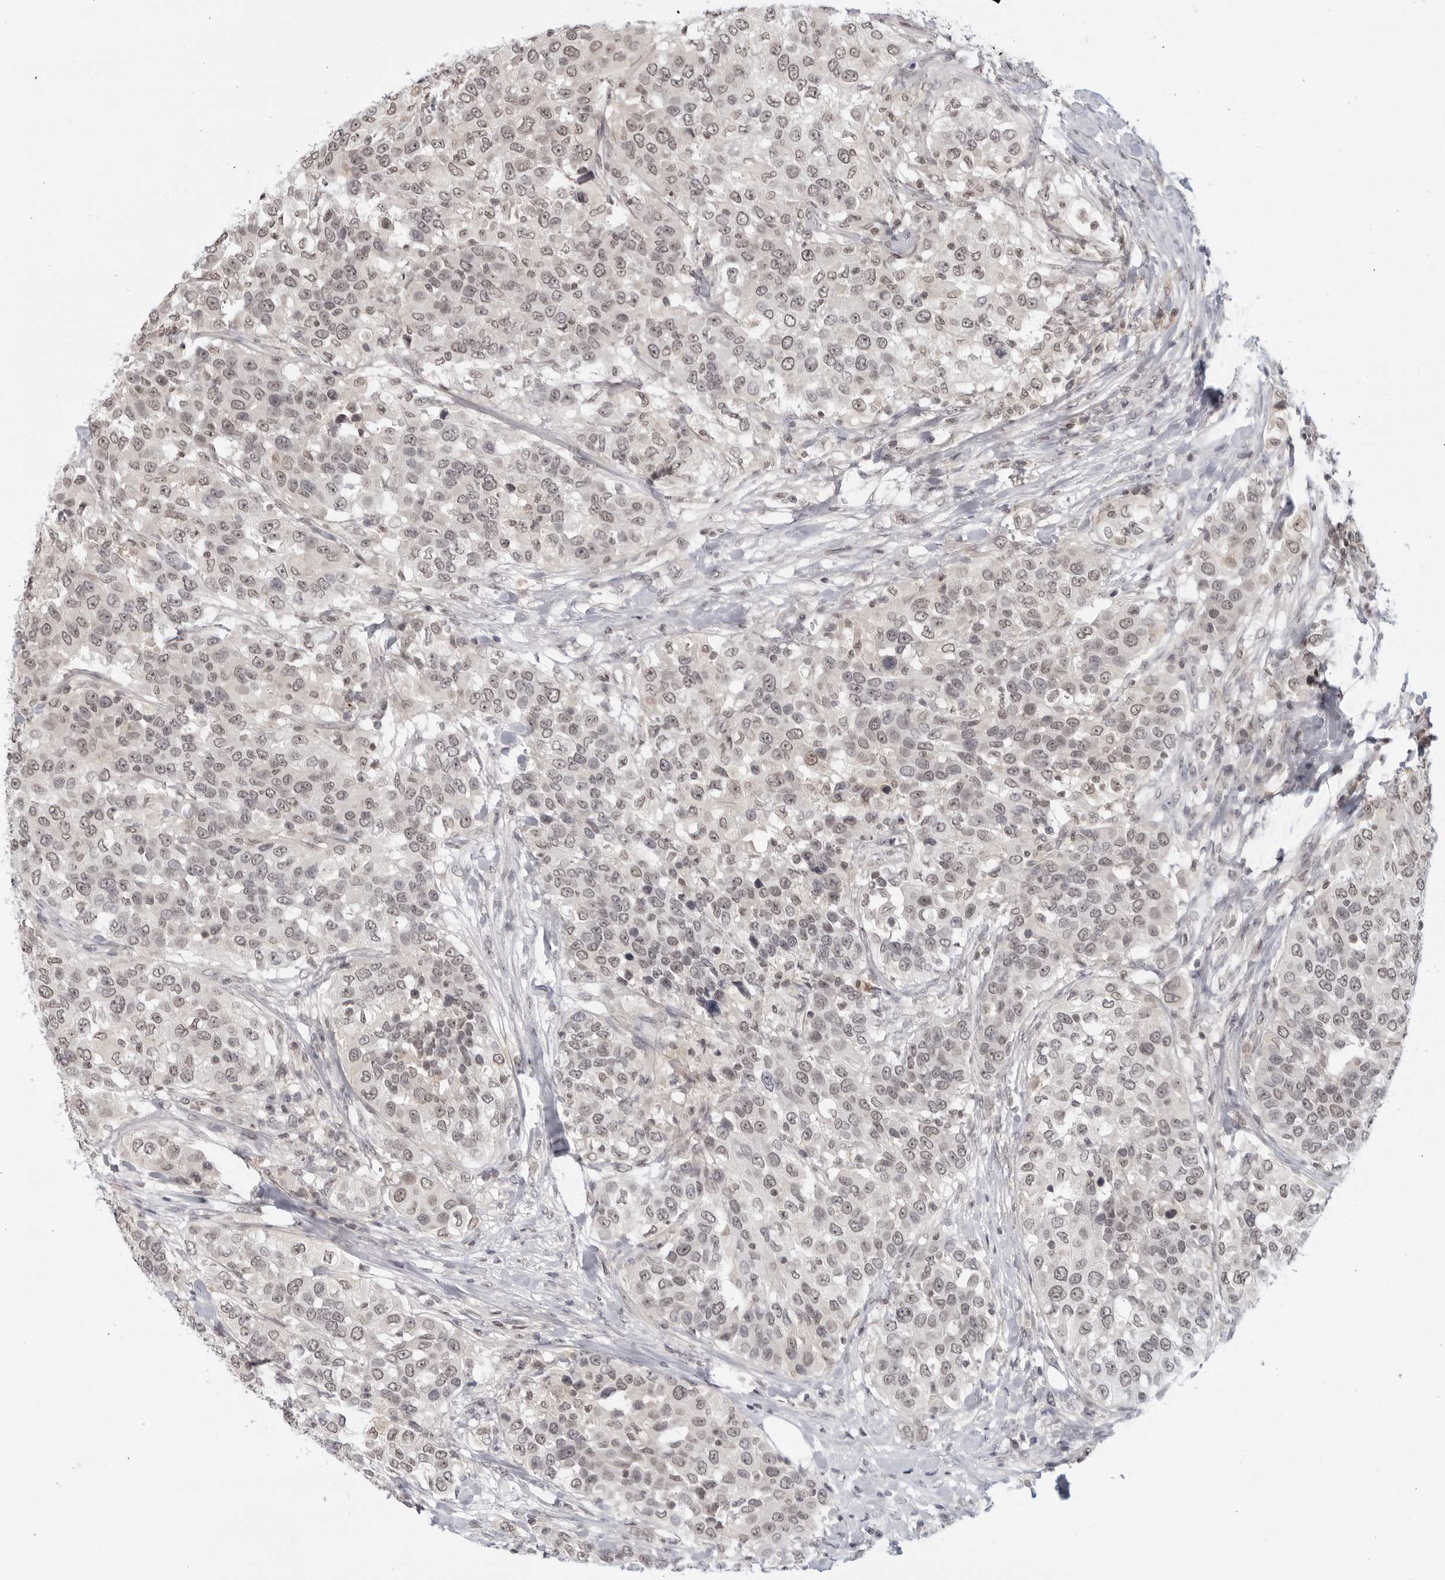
{"staining": {"intensity": "weak", "quantity": "25%-75%", "location": "nuclear"}, "tissue": "urothelial cancer", "cell_type": "Tumor cells", "image_type": "cancer", "snomed": [{"axis": "morphology", "description": "Urothelial carcinoma, High grade"}, {"axis": "topography", "description": "Urinary bladder"}], "caption": "There is low levels of weak nuclear staining in tumor cells of urothelial carcinoma (high-grade), as demonstrated by immunohistochemical staining (brown color).", "gene": "CC2D1B", "patient": {"sex": "female", "age": 80}}